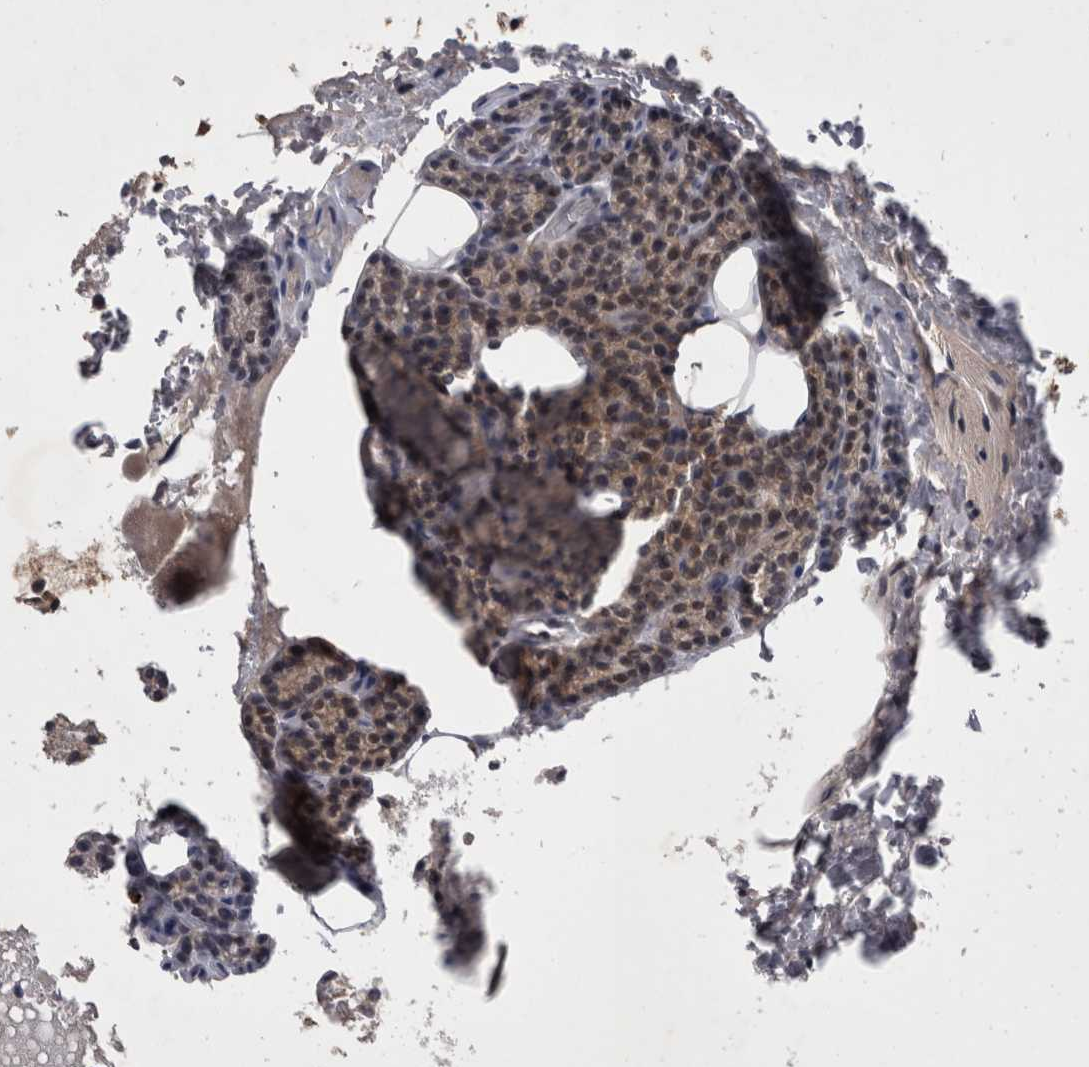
{"staining": {"intensity": "moderate", "quantity": "25%-75%", "location": "cytoplasmic/membranous"}, "tissue": "parathyroid gland", "cell_type": "Glandular cells", "image_type": "normal", "snomed": [{"axis": "morphology", "description": "Normal tissue, NOS"}, {"axis": "topography", "description": "Parathyroid gland"}], "caption": "Approximately 25%-75% of glandular cells in unremarkable parathyroid gland demonstrate moderate cytoplasmic/membranous protein positivity as visualized by brown immunohistochemical staining.", "gene": "ZNF114", "patient": {"sex": "female", "age": 85}}